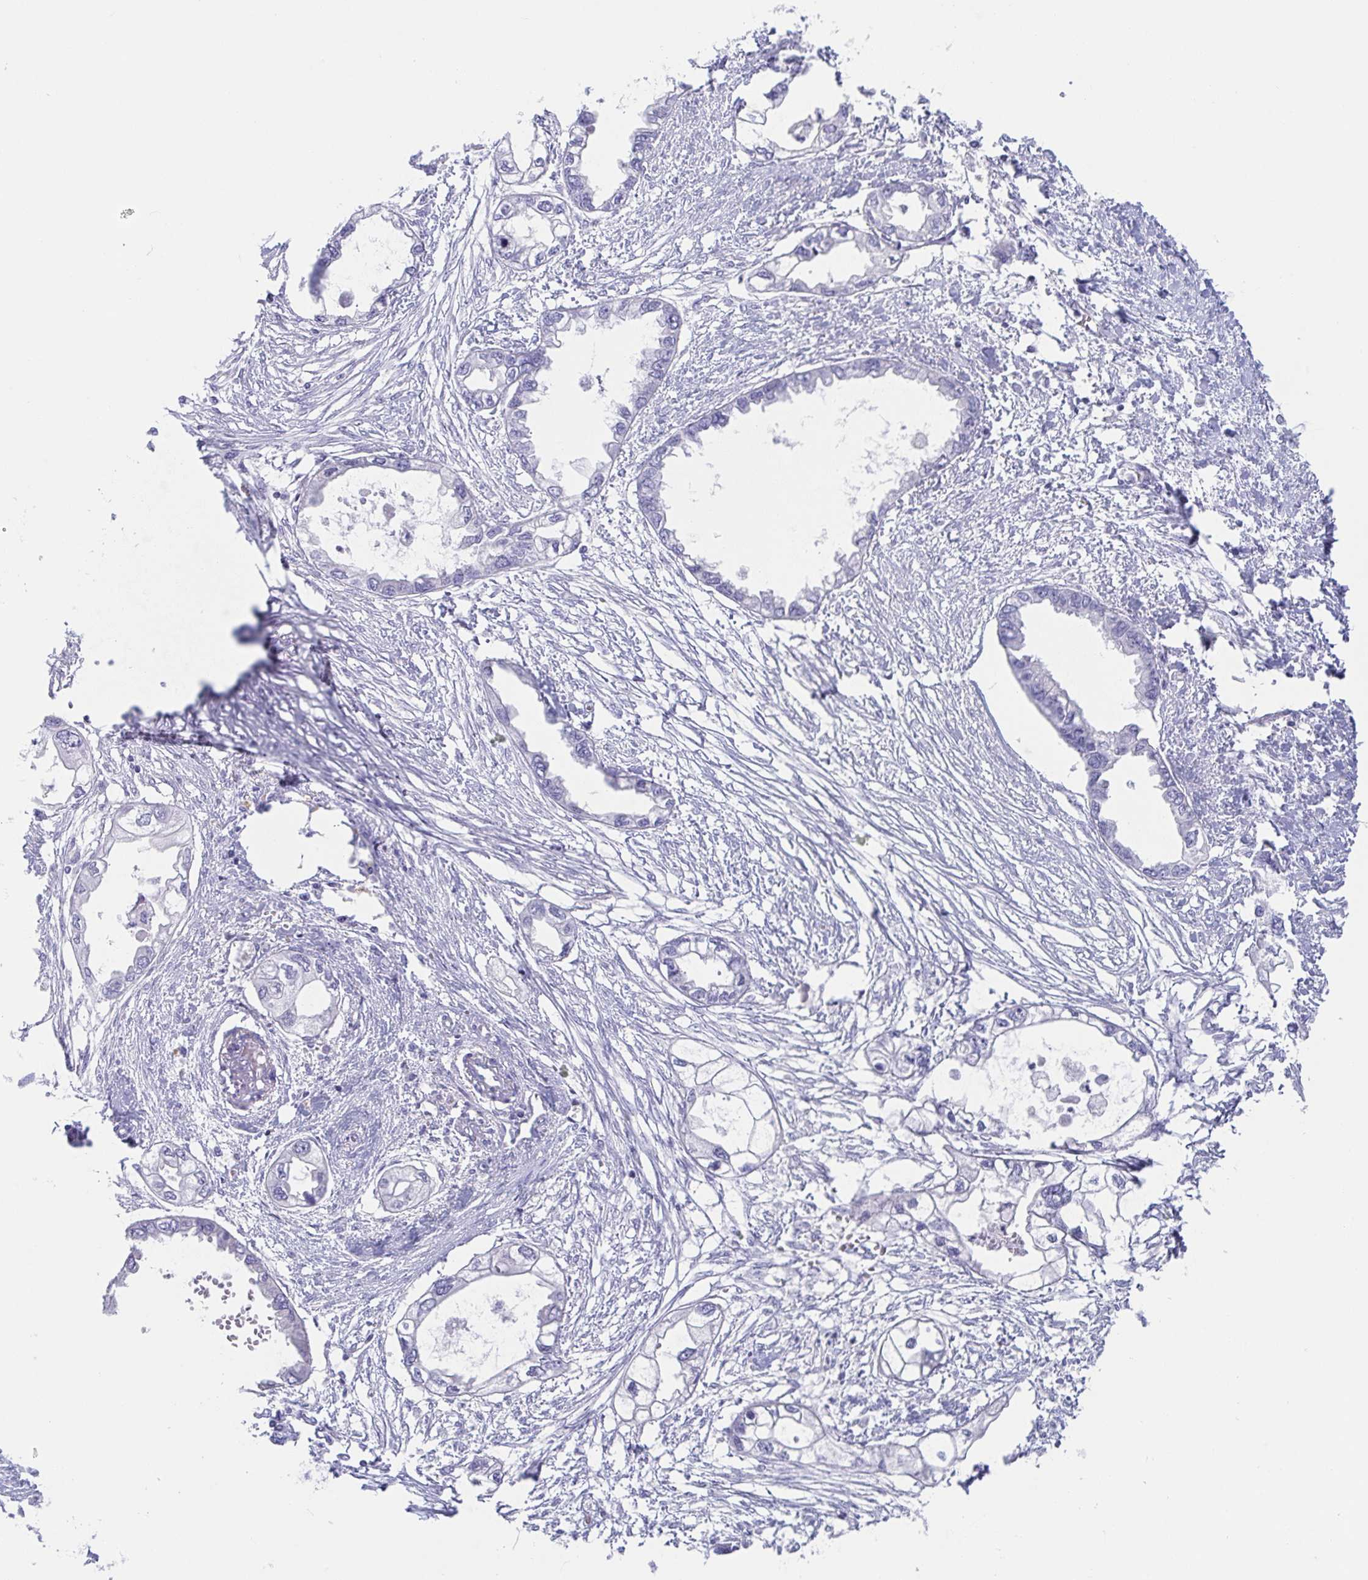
{"staining": {"intensity": "negative", "quantity": "none", "location": "none"}, "tissue": "endometrial cancer", "cell_type": "Tumor cells", "image_type": "cancer", "snomed": [{"axis": "morphology", "description": "Adenocarcinoma, NOS"}, {"axis": "morphology", "description": "Adenocarcinoma, metastatic, NOS"}, {"axis": "topography", "description": "Adipose tissue"}, {"axis": "topography", "description": "Endometrium"}], "caption": "The IHC image has no significant positivity in tumor cells of endometrial cancer tissue.", "gene": "GKN1", "patient": {"sex": "female", "age": 67}}